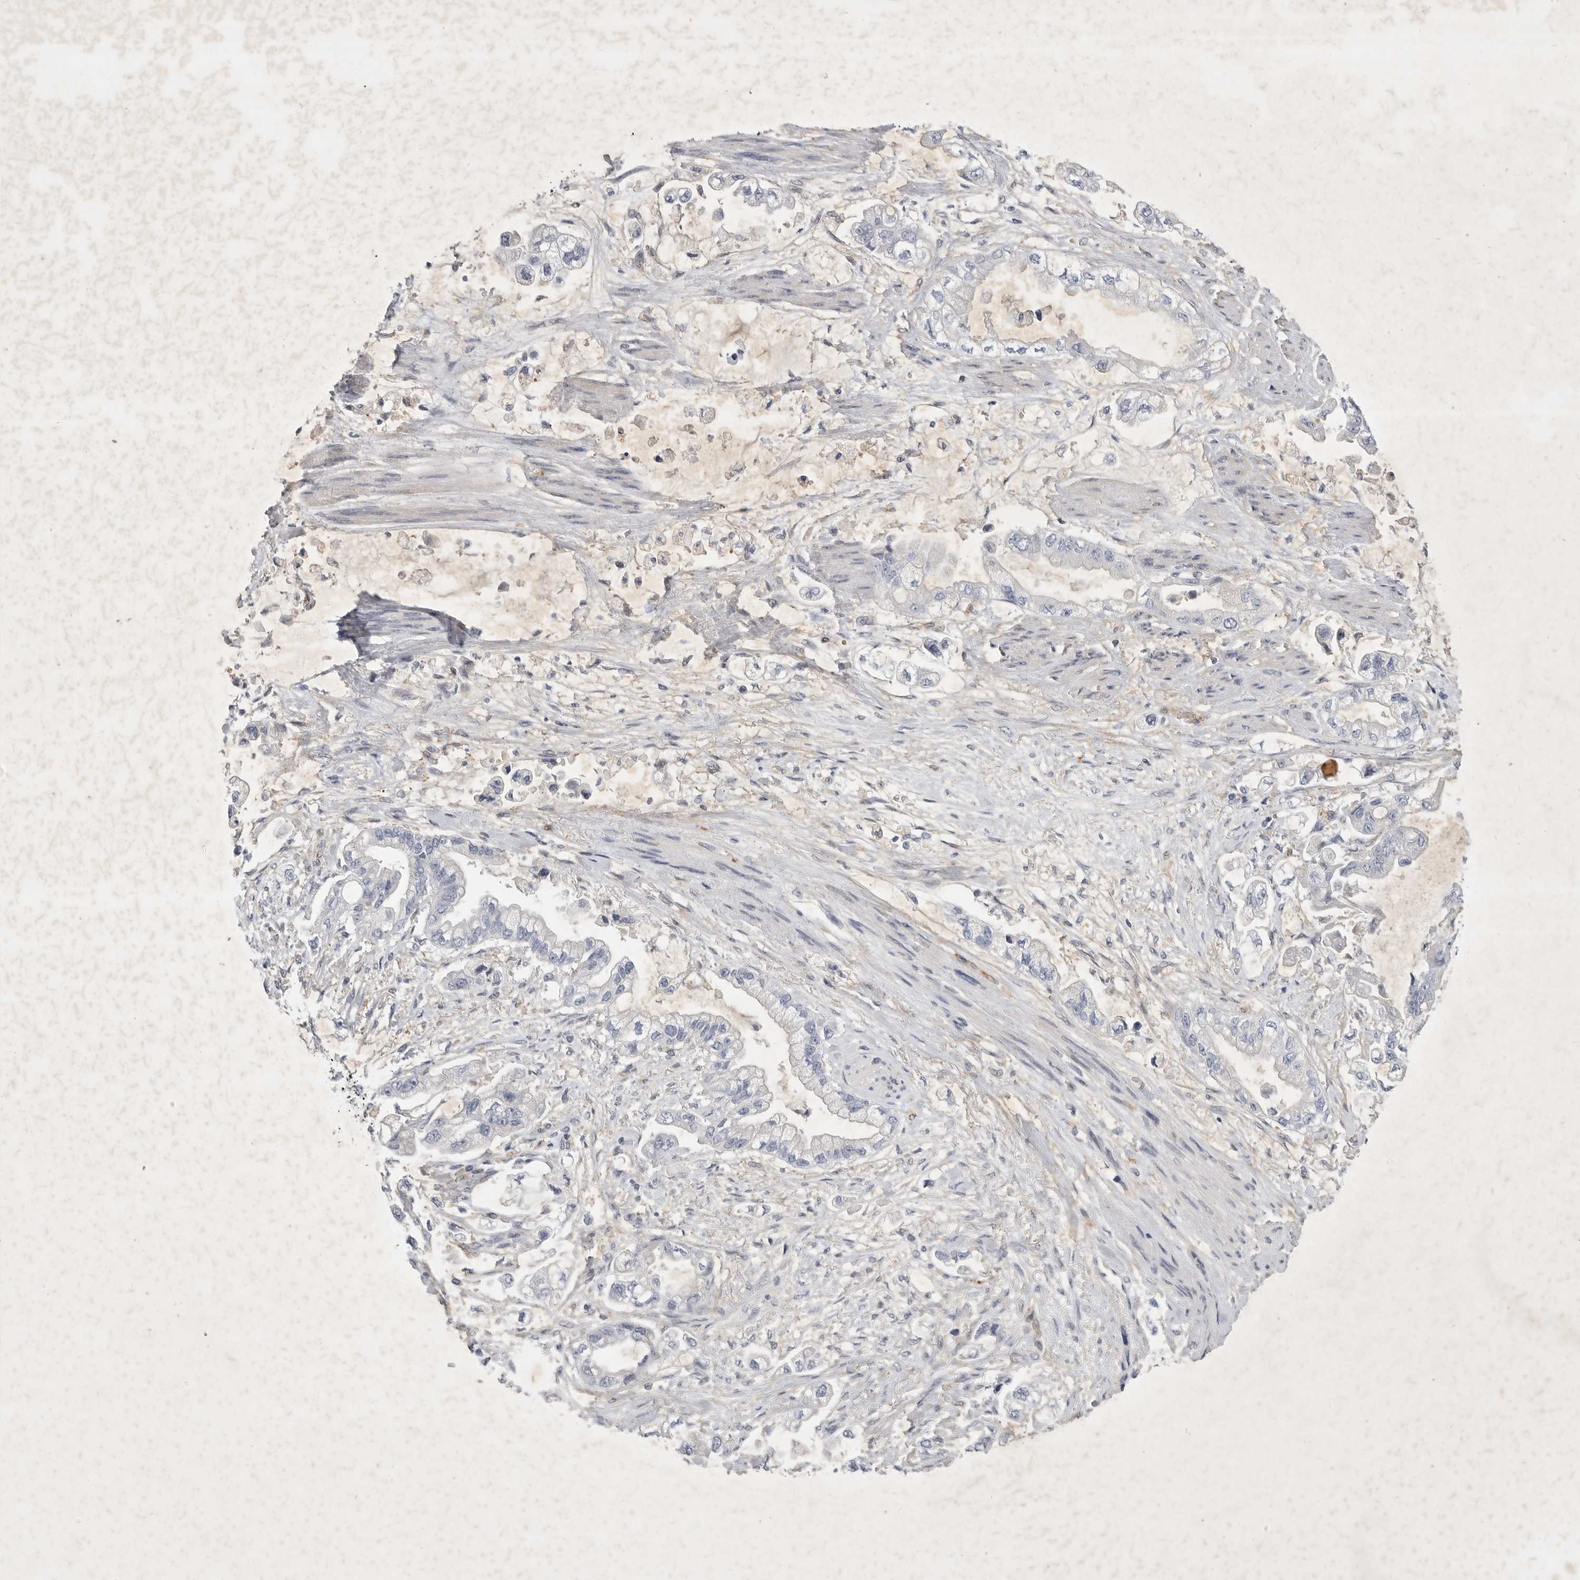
{"staining": {"intensity": "negative", "quantity": "none", "location": "none"}, "tissue": "stomach cancer", "cell_type": "Tumor cells", "image_type": "cancer", "snomed": [{"axis": "morphology", "description": "Adenocarcinoma, NOS"}, {"axis": "topography", "description": "Stomach"}], "caption": "A histopathology image of stomach cancer (adenocarcinoma) stained for a protein displays no brown staining in tumor cells.", "gene": "SIGLEC10", "patient": {"sex": "male", "age": 62}}